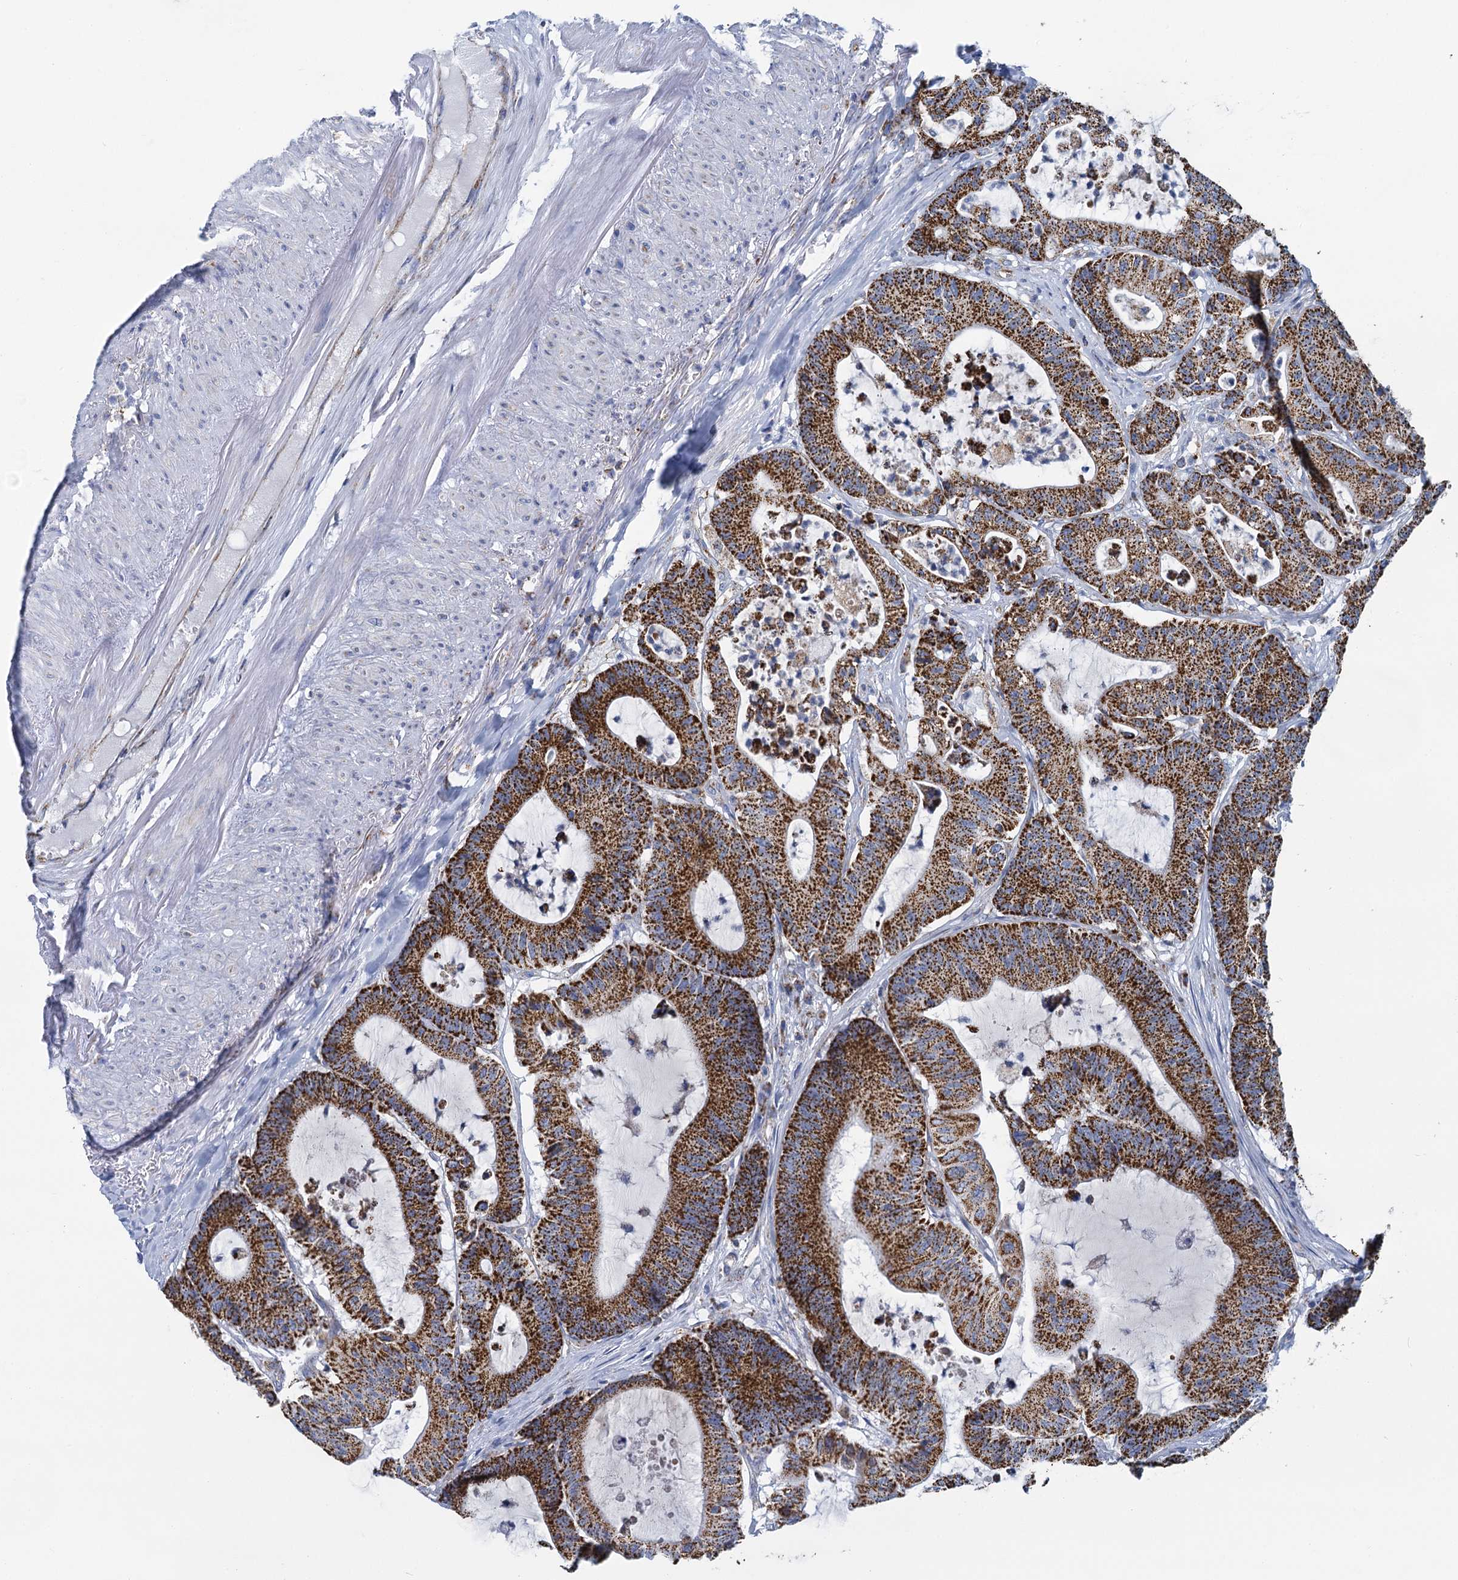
{"staining": {"intensity": "strong", "quantity": ">75%", "location": "cytoplasmic/membranous"}, "tissue": "colorectal cancer", "cell_type": "Tumor cells", "image_type": "cancer", "snomed": [{"axis": "morphology", "description": "Adenocarcinoma, NOS"}, {"axis": "topography", "description": "Colon"}], "caption": "Tumor cells reveal high levels of strong cytoplasmic/membranous expression in approximately >75% of cells in human colorectal cancer.", "gene": "CCP110", "patient": {"sex": "female", "age": 84}}